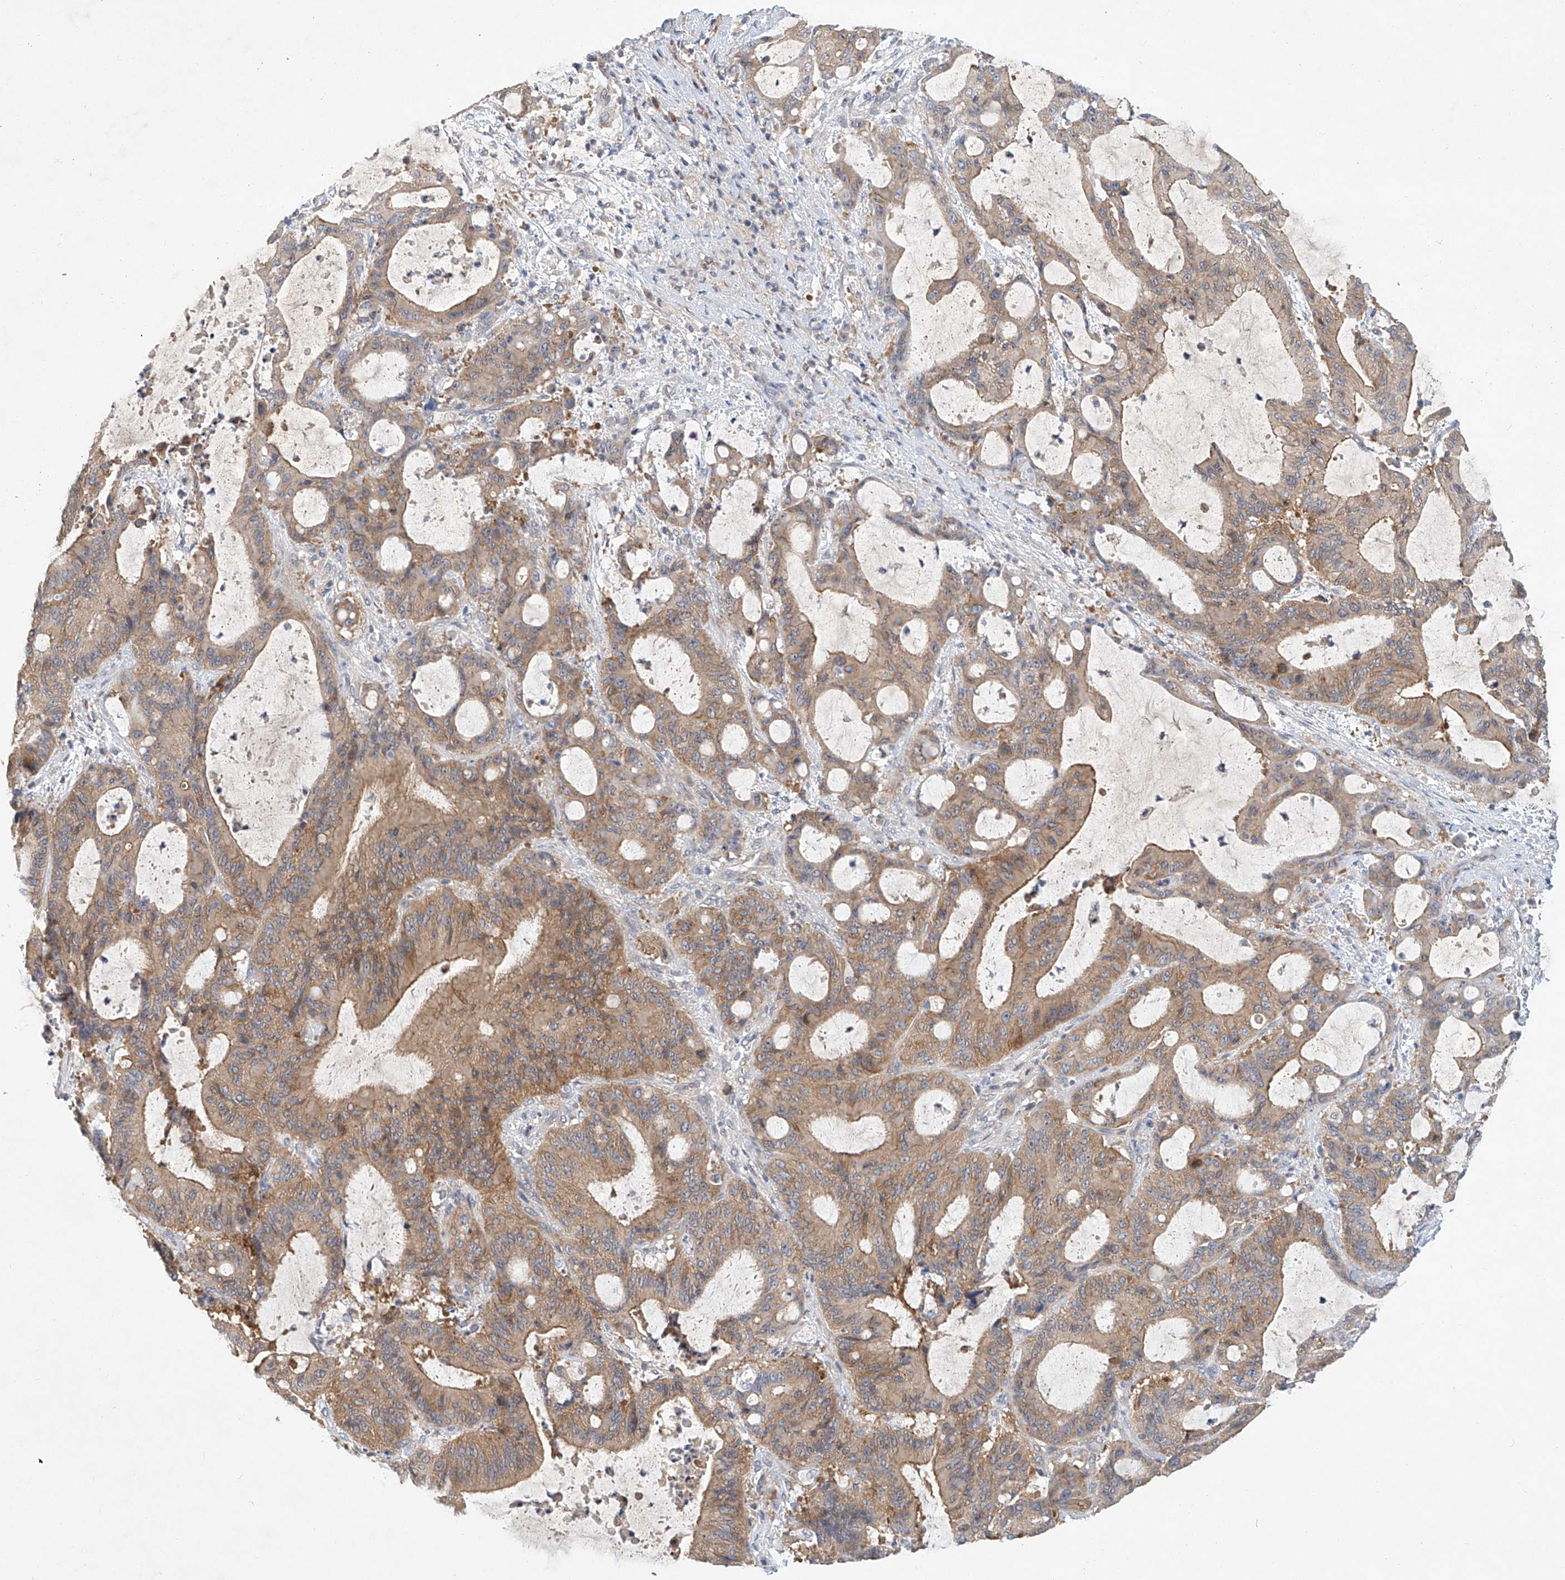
{"staining": {"intensity": "moderate", "quantity": ">75%", "location": "cytoplasmic/membranous"}, "tissue": "liver cancer", "cell_type": "Tumor cells", "image_type": "cancer", "snomed": [{"axis": "morphology", "description": "Normal tissue, NOS"}, {"axis": "morphology", "description": "Cholangiocarcinoma"}, {"axis": "topography", "description": "Liver"}, {"axis": "topography", "description": "Peripheral nerve tissue"}], "caption": "Moderate cytoplasmic/membranous positivity is present in about >75% of tumor cells in liver cancer.", "gene": "CARMIL1", "patient": {"sex": "female", "age": 73}}